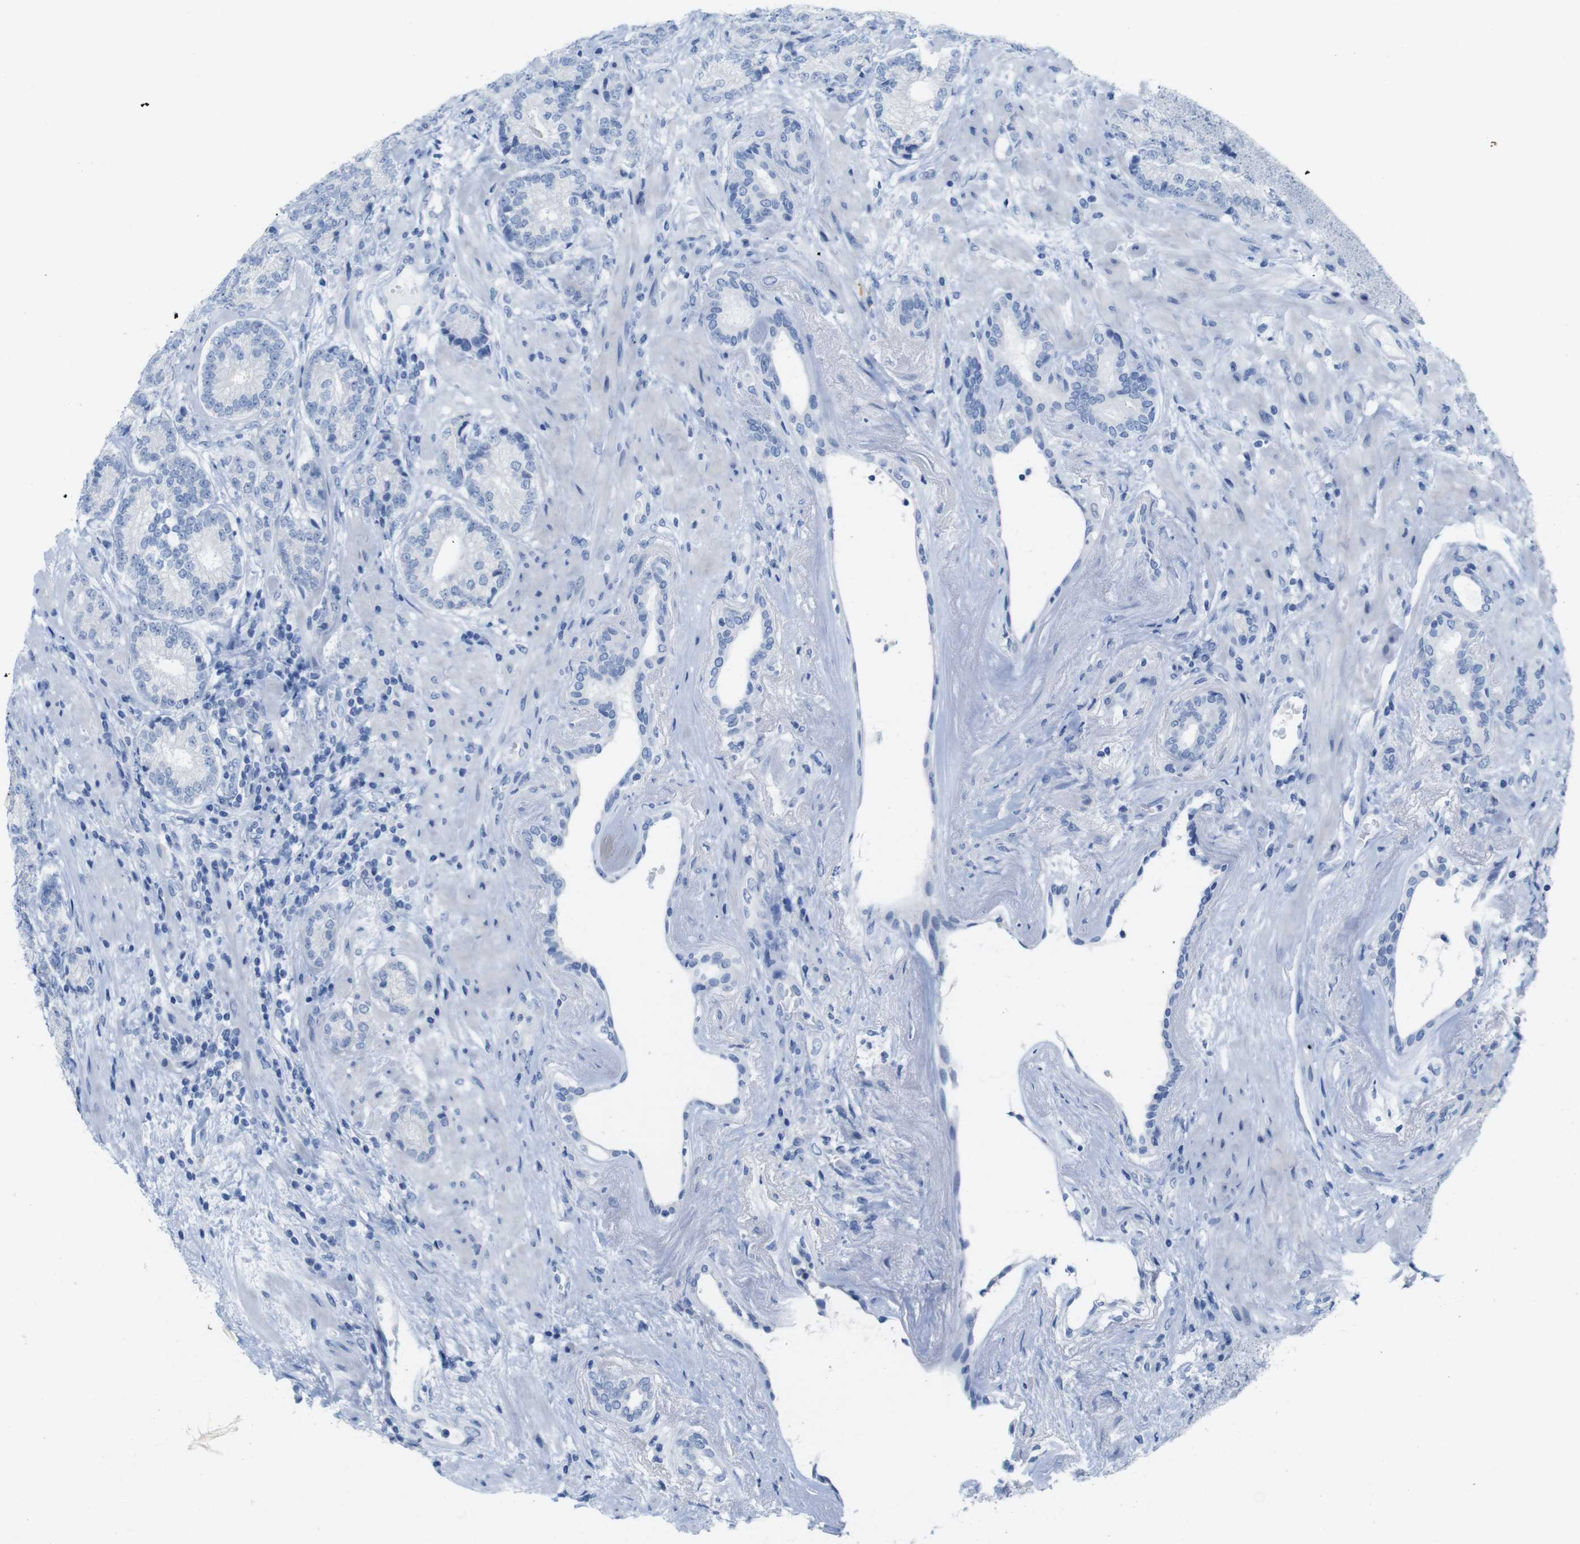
{"staining": {"intensity": "negative", "quantity": "none", "location": "none"}, "tissue": "prostate cancer", "cell_type": "Tumor cells", "image_type": "cancer", "snomed": [{"axis": "morphology", "description": "Adenocarcinoma, High grade"}, {"axis": "topography", "description": "Prostate"}], "caption": "Protein analysis of adenocarcinoma (high-grade) (prostate) displays no significant expression in tumor cells. (Brightfield microscopy of DAB (3,3'-diaminobenzidine) immunohistochemistry (IHC) at high magnification).", "gene": "LAG3", "patient": {"sex": "male", "age": 61}}